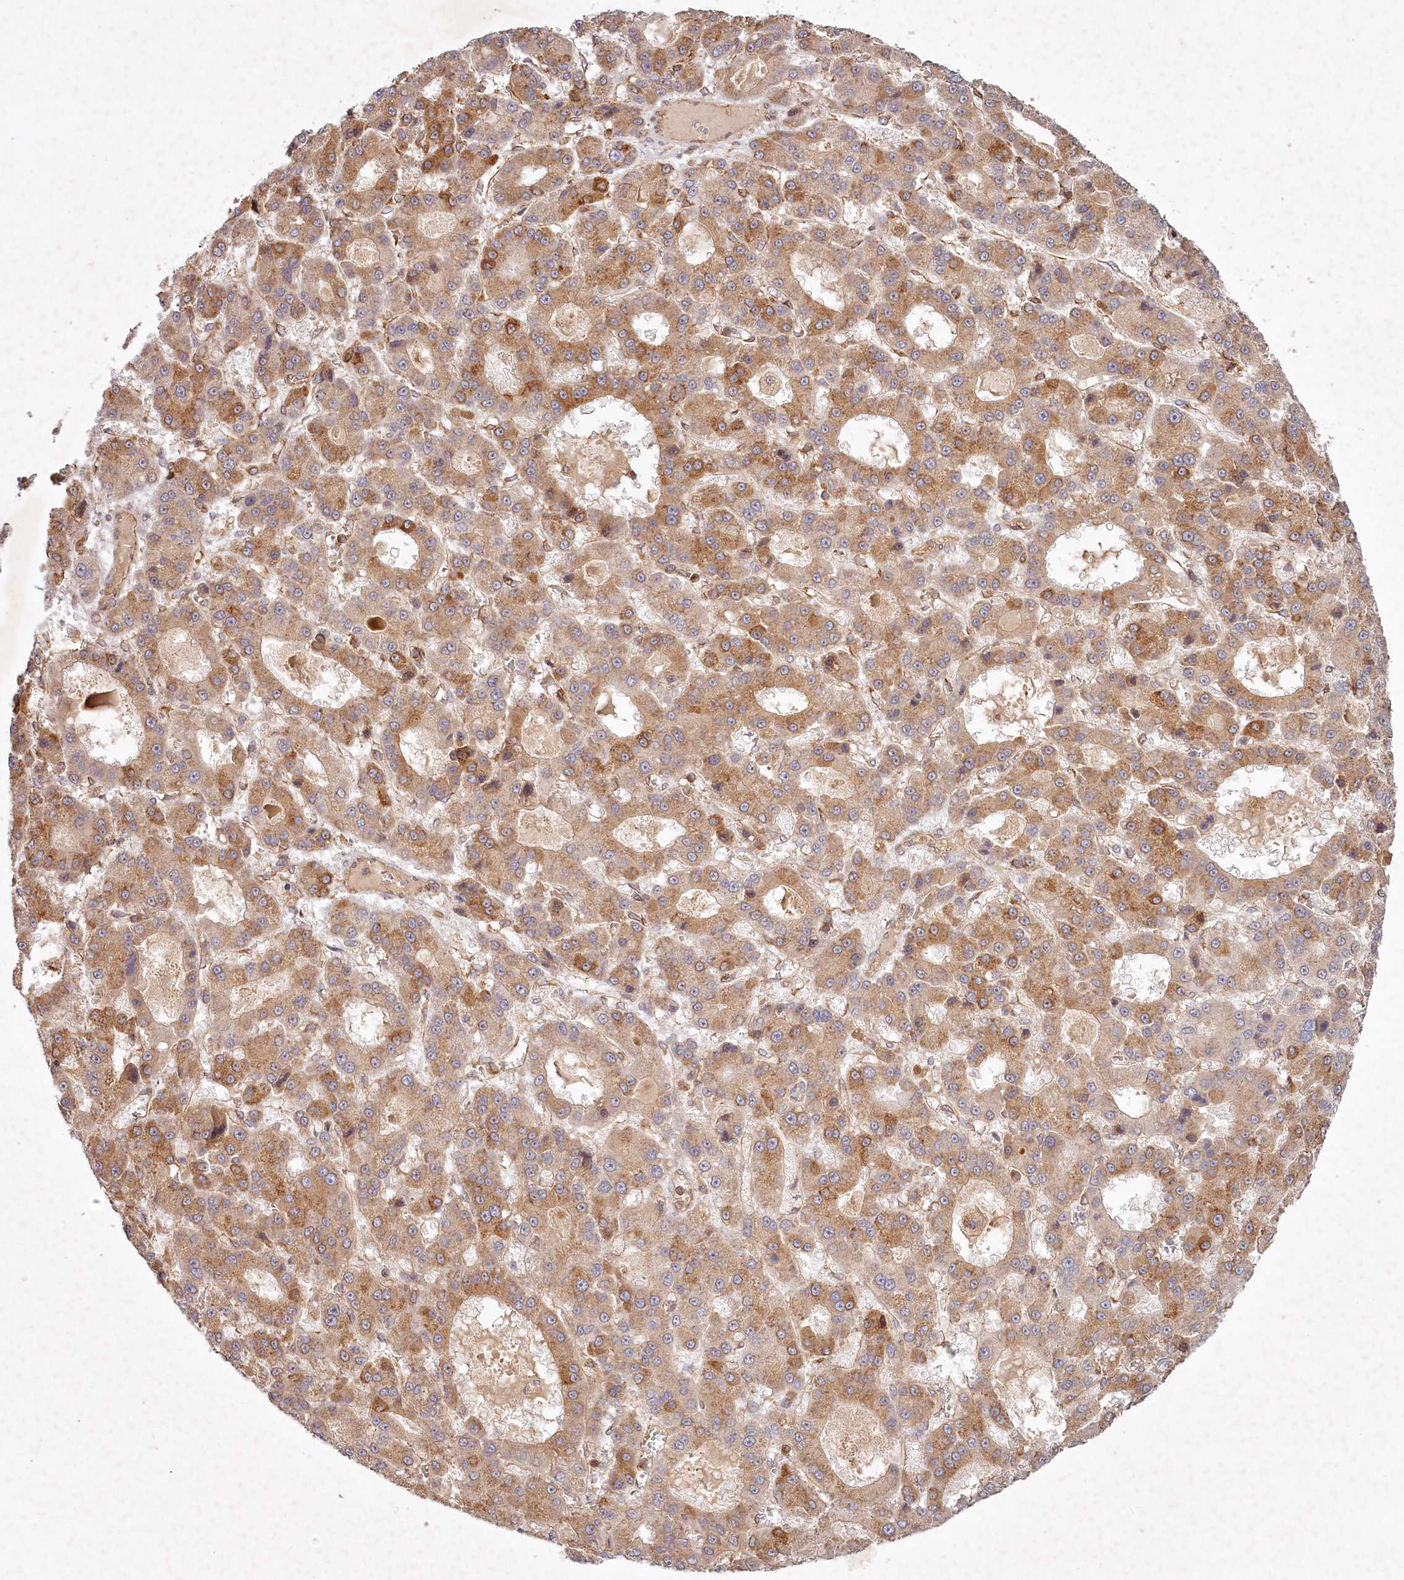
{"staining": {"intensity": "moderate", "quantity": ">75%", "location": "cytoplasmic/membranous"}, "tissue": "liver cancer", "cell_type": "Tumor cells", "image_type": "cancer", "snomed": [{"axis": "morphology", "description": "Carcinoma, Hepatocellular, NOS"}, {"axis": "topography", "description": "Liver"}], "caption": "A micrograph of human liver hepatocellular carcinoma stained for a protein demonstrates moderate cytoplasmic/membranous brown staining in tumor cells. The staining is performed using DAB brown chromogen to label protein expression. The nuclei are counter-stained blue using hematoxylin.", "gene": "TMIE", "patient": {"sex": "male", "age": 70}}